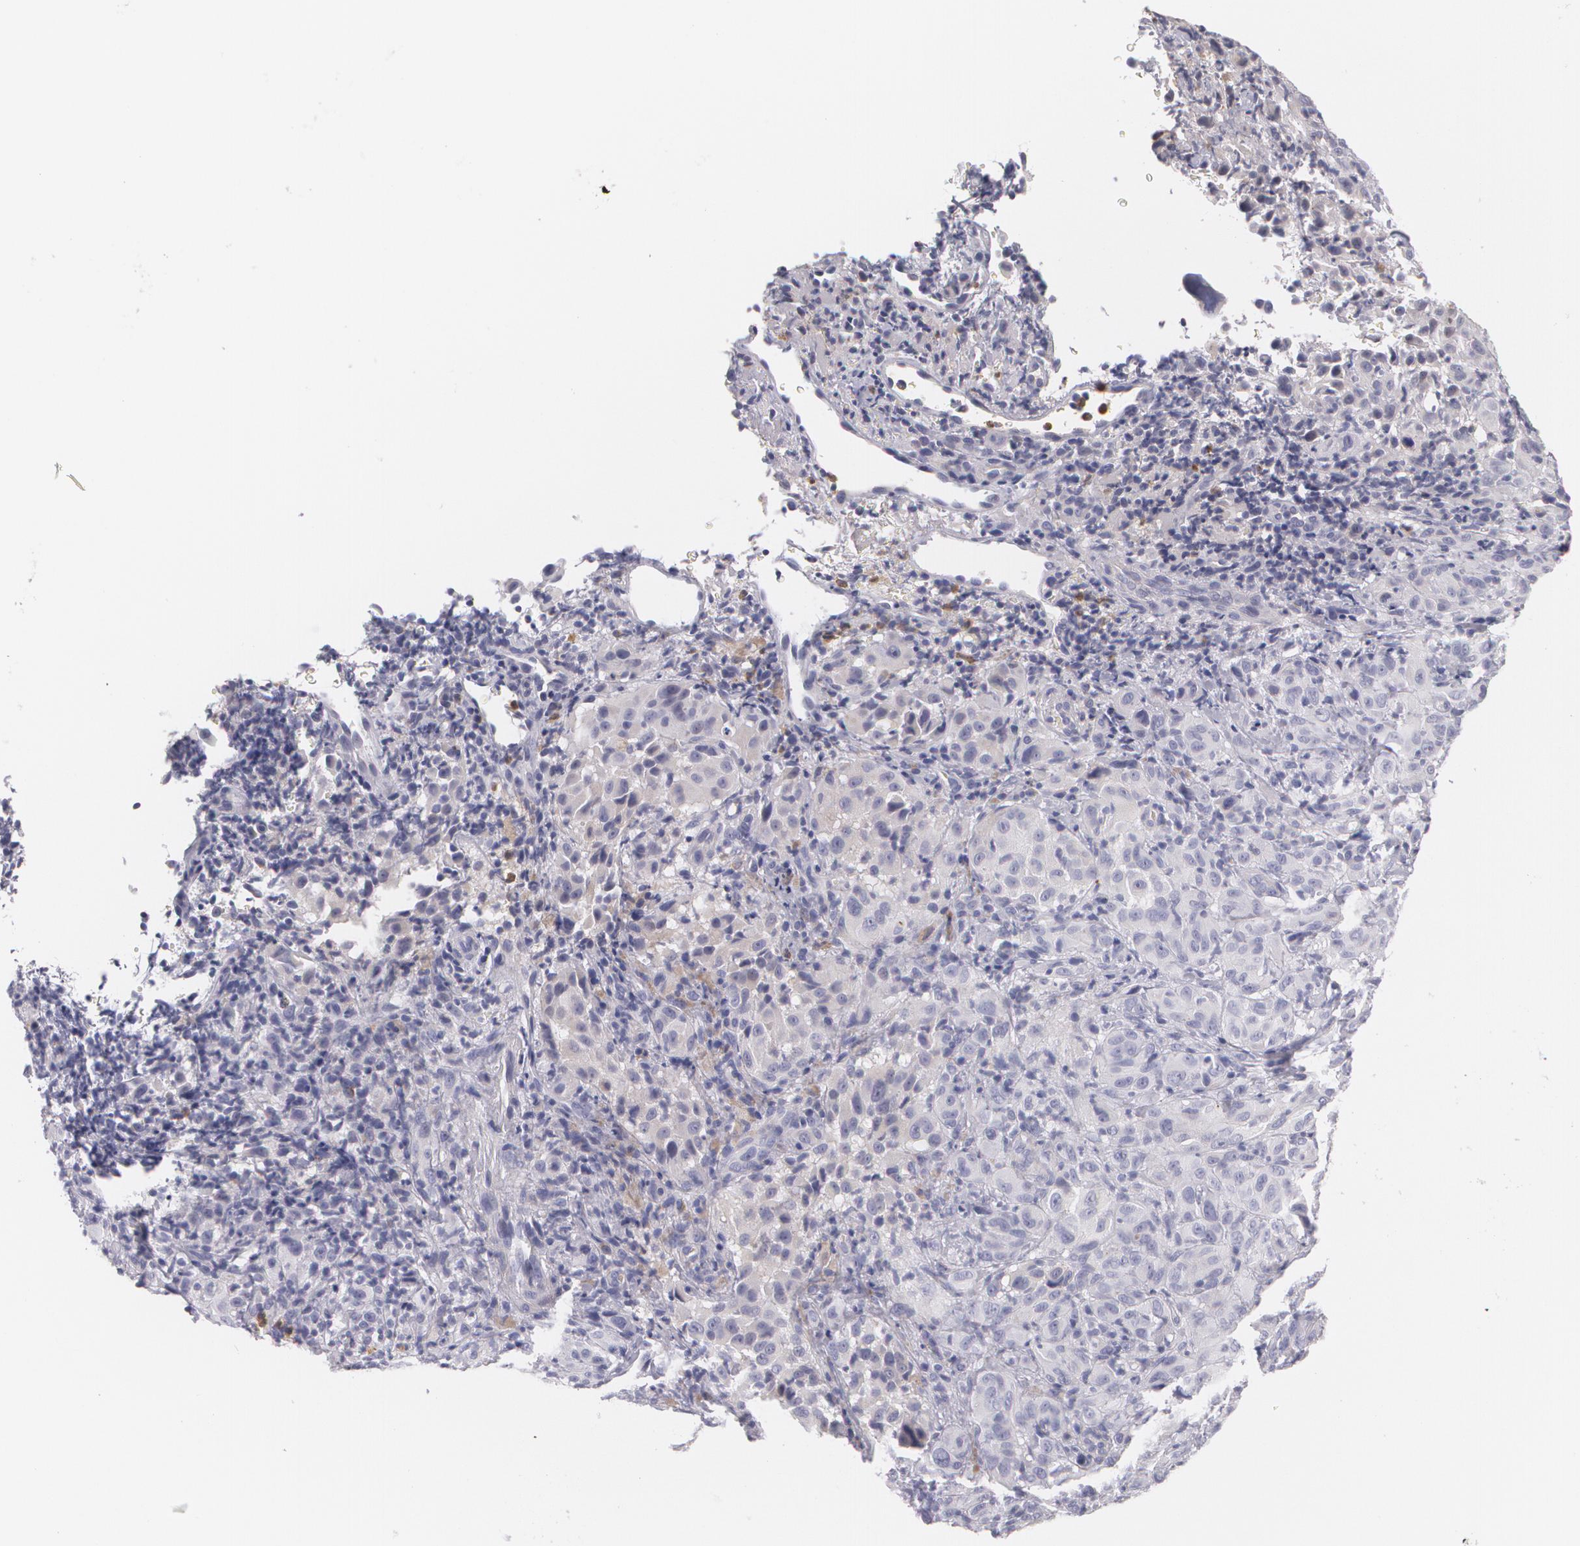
{"staining": {"intensity": "negative", "quantity": "none", "location": "none"}, "tissue": "melanoma", "cell_type": "Tumor cells", "image_type": "cancer", "snomed": [{"axis": "morphology", "description": "Malignant melanoma, NOS"}, {"axis": "topography", "description": "Skin"}], "caption": "This is an immunohistochemistry (IHC) image of human malignant melanoma. There is no expression in tumor cells.", "gene": "FAM181A", "patient": {"sex": "male", "age": 75}}